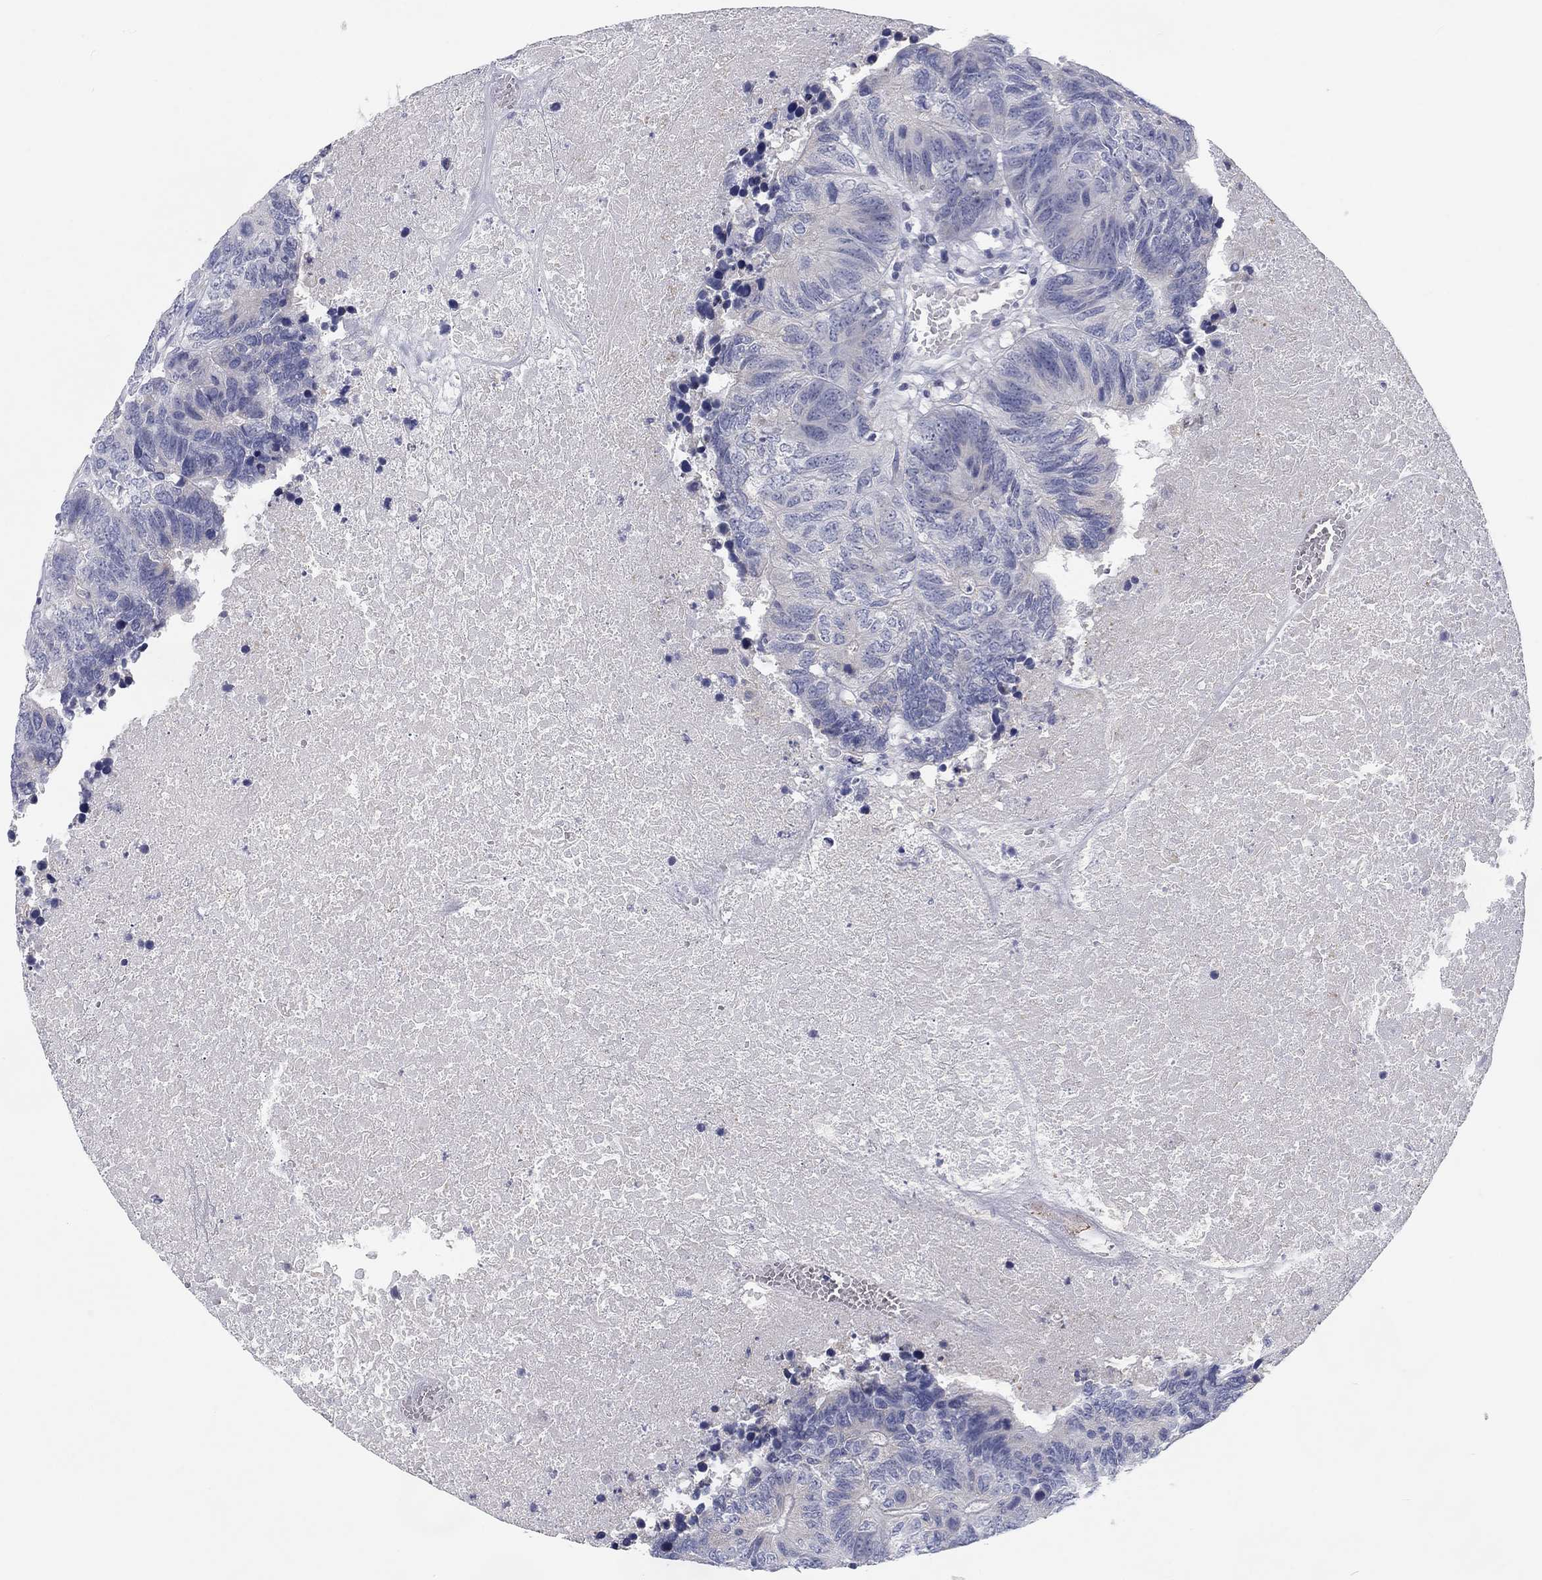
{"staining": {"intensity": "negative", "quantity": "none", "location": "none"}, "tissue": "colorectal cancer", "cell_type": "Tumor cells", "image_type": "cancer", "snomed": [{"axis": "morphology", "description": "Adenocarcinoma, NOS"}, {"axis": "topography", "description": "Colon"}], "caption": "Colorectal cancer (adenocarcinoma) was stained to show a protein in brown. There is no significant positivity in tumor cells.", "gene": "CALB1", "patient": {"sex": "female", "age": 48}}